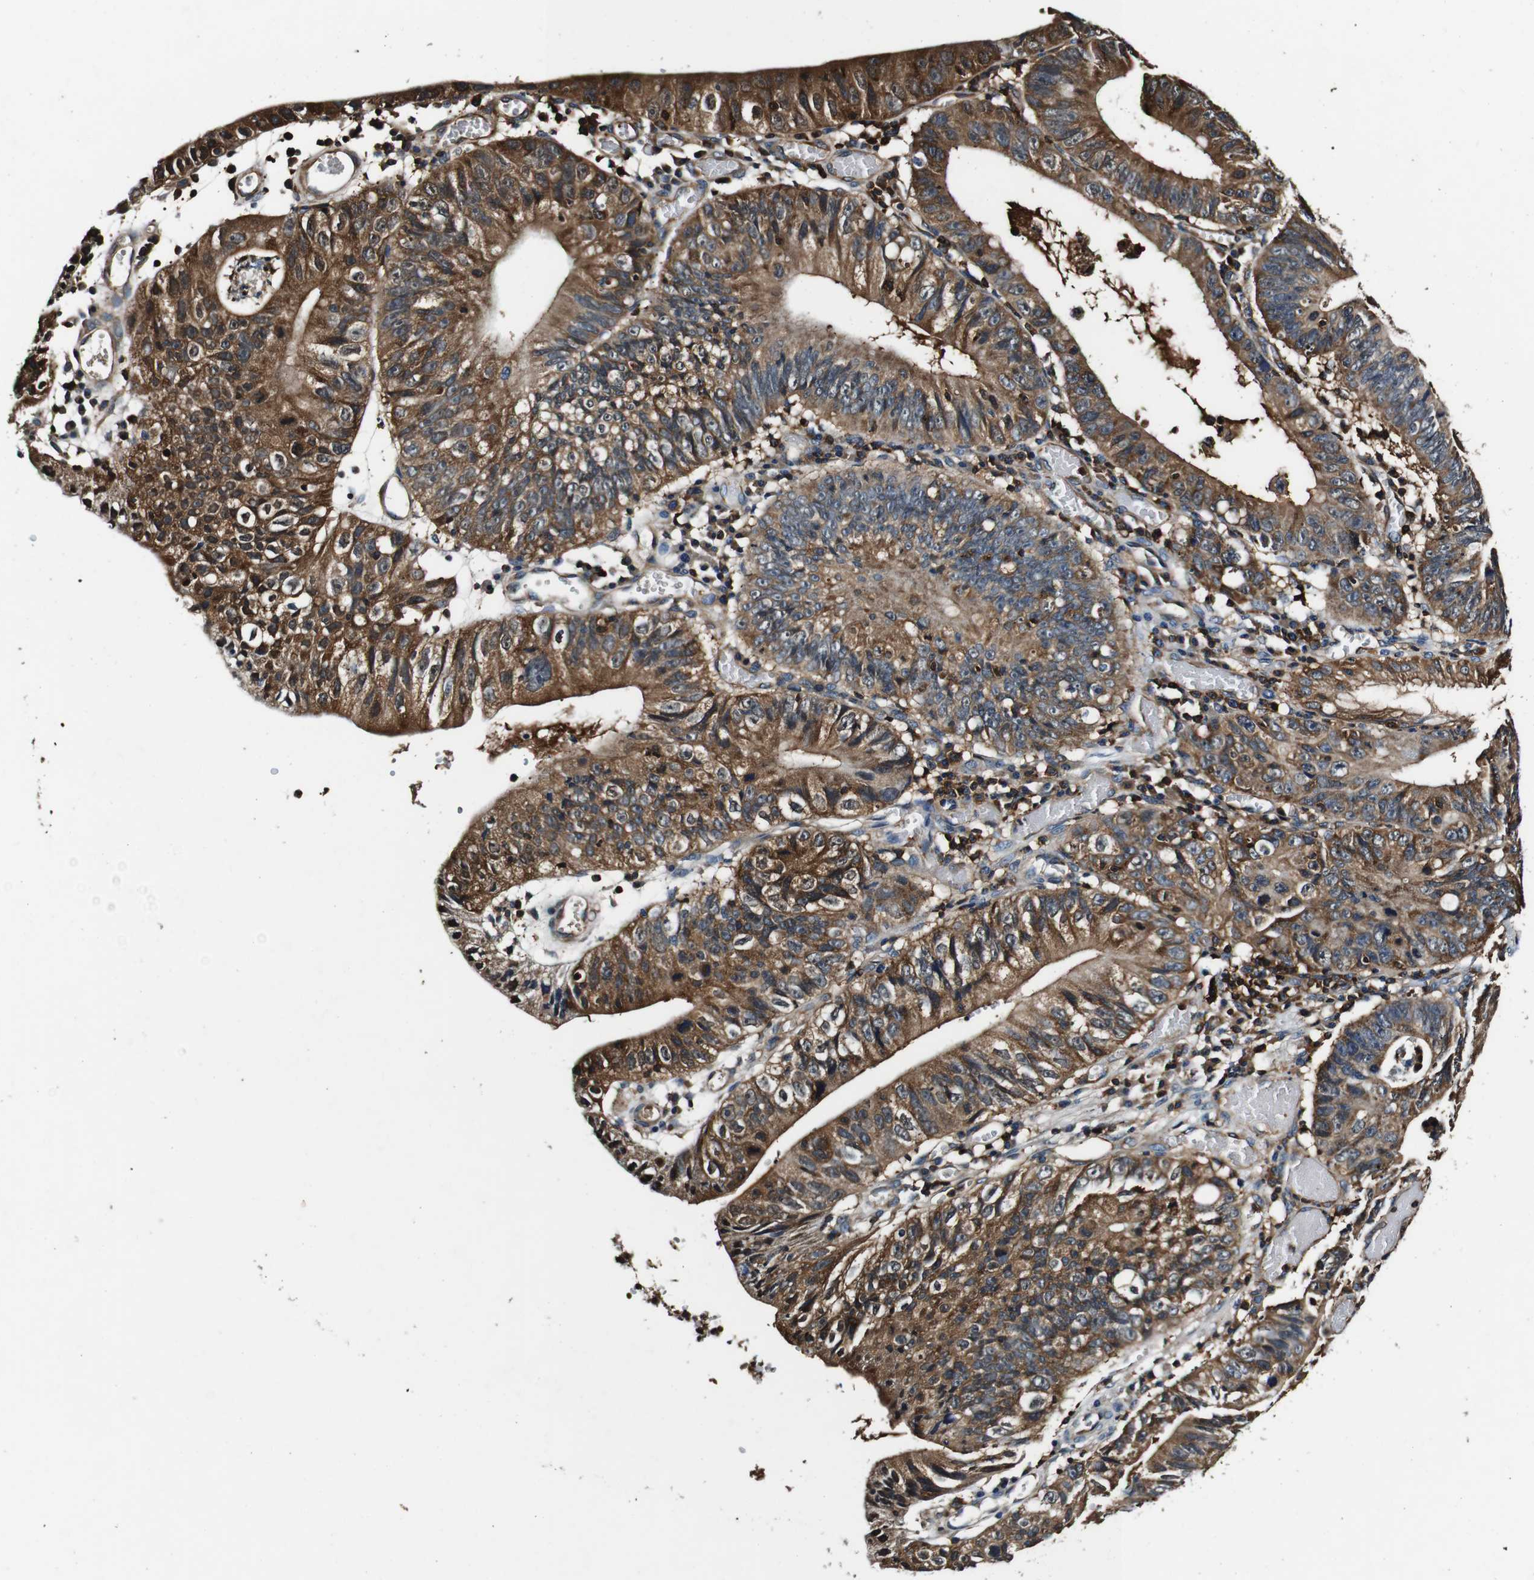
{"staining": {"intensity": "moderate", "quantity": ">75%", "location": "cytoplasmic/membranous"}, "tissue": "stomach cancer", "cell_type": "Tumor cells", "image_type": "cancer", "snomed": [{"axis": "morphology", "description": "Adenocarcinoma, NOS"}, {"axis": "topography", "description": "Stomach"}], "caption": "Immunohistochemical staining of human stomach cancer shows medium levels of moderate cytoplasmic/membranous protein staining in approximately >75% of tumor cells.", "gene": "RHOT2", "patient": {"sex": "male", "age": 59}}